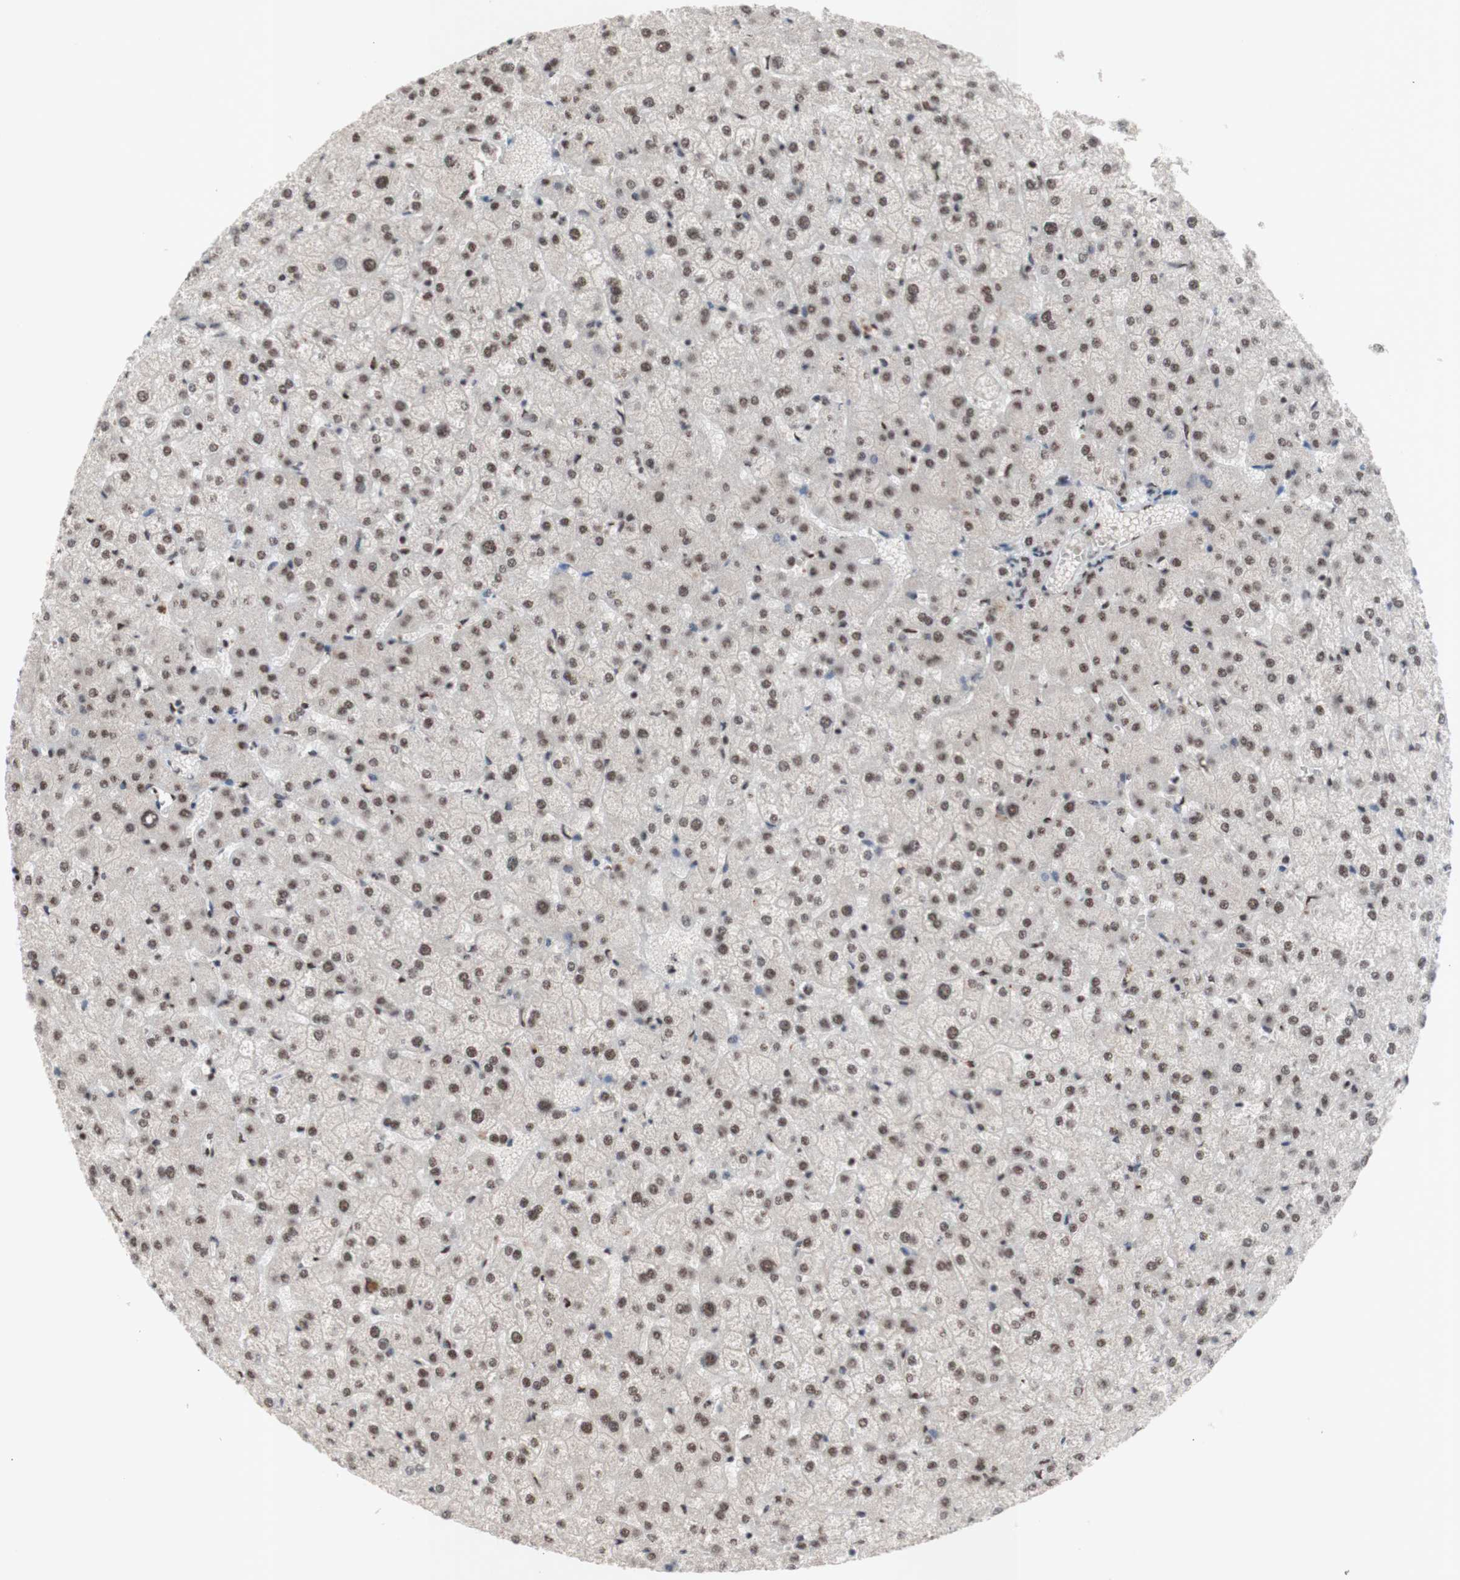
{"staining": {"intensity": "negative", "quantity": "none", "location": "none"}, "tissue": "liver", "cell_type": "Cholangiocytes", "image_type": "normal", "snomed": [{"axis": "morphology", "description": "Normal tissue, NOS"}, {"axis": "topography", "description": "Liver"}], "caption": "High magnification brightfield microscopy of benign liver stained with DAB (brown) and counterstained with hematoxylin (blue): cholangiocytes show no significant staining. Nuclei are stained in blue.", "gene": "SFPQ", "patient": {"sex": "female", "age": 32}}